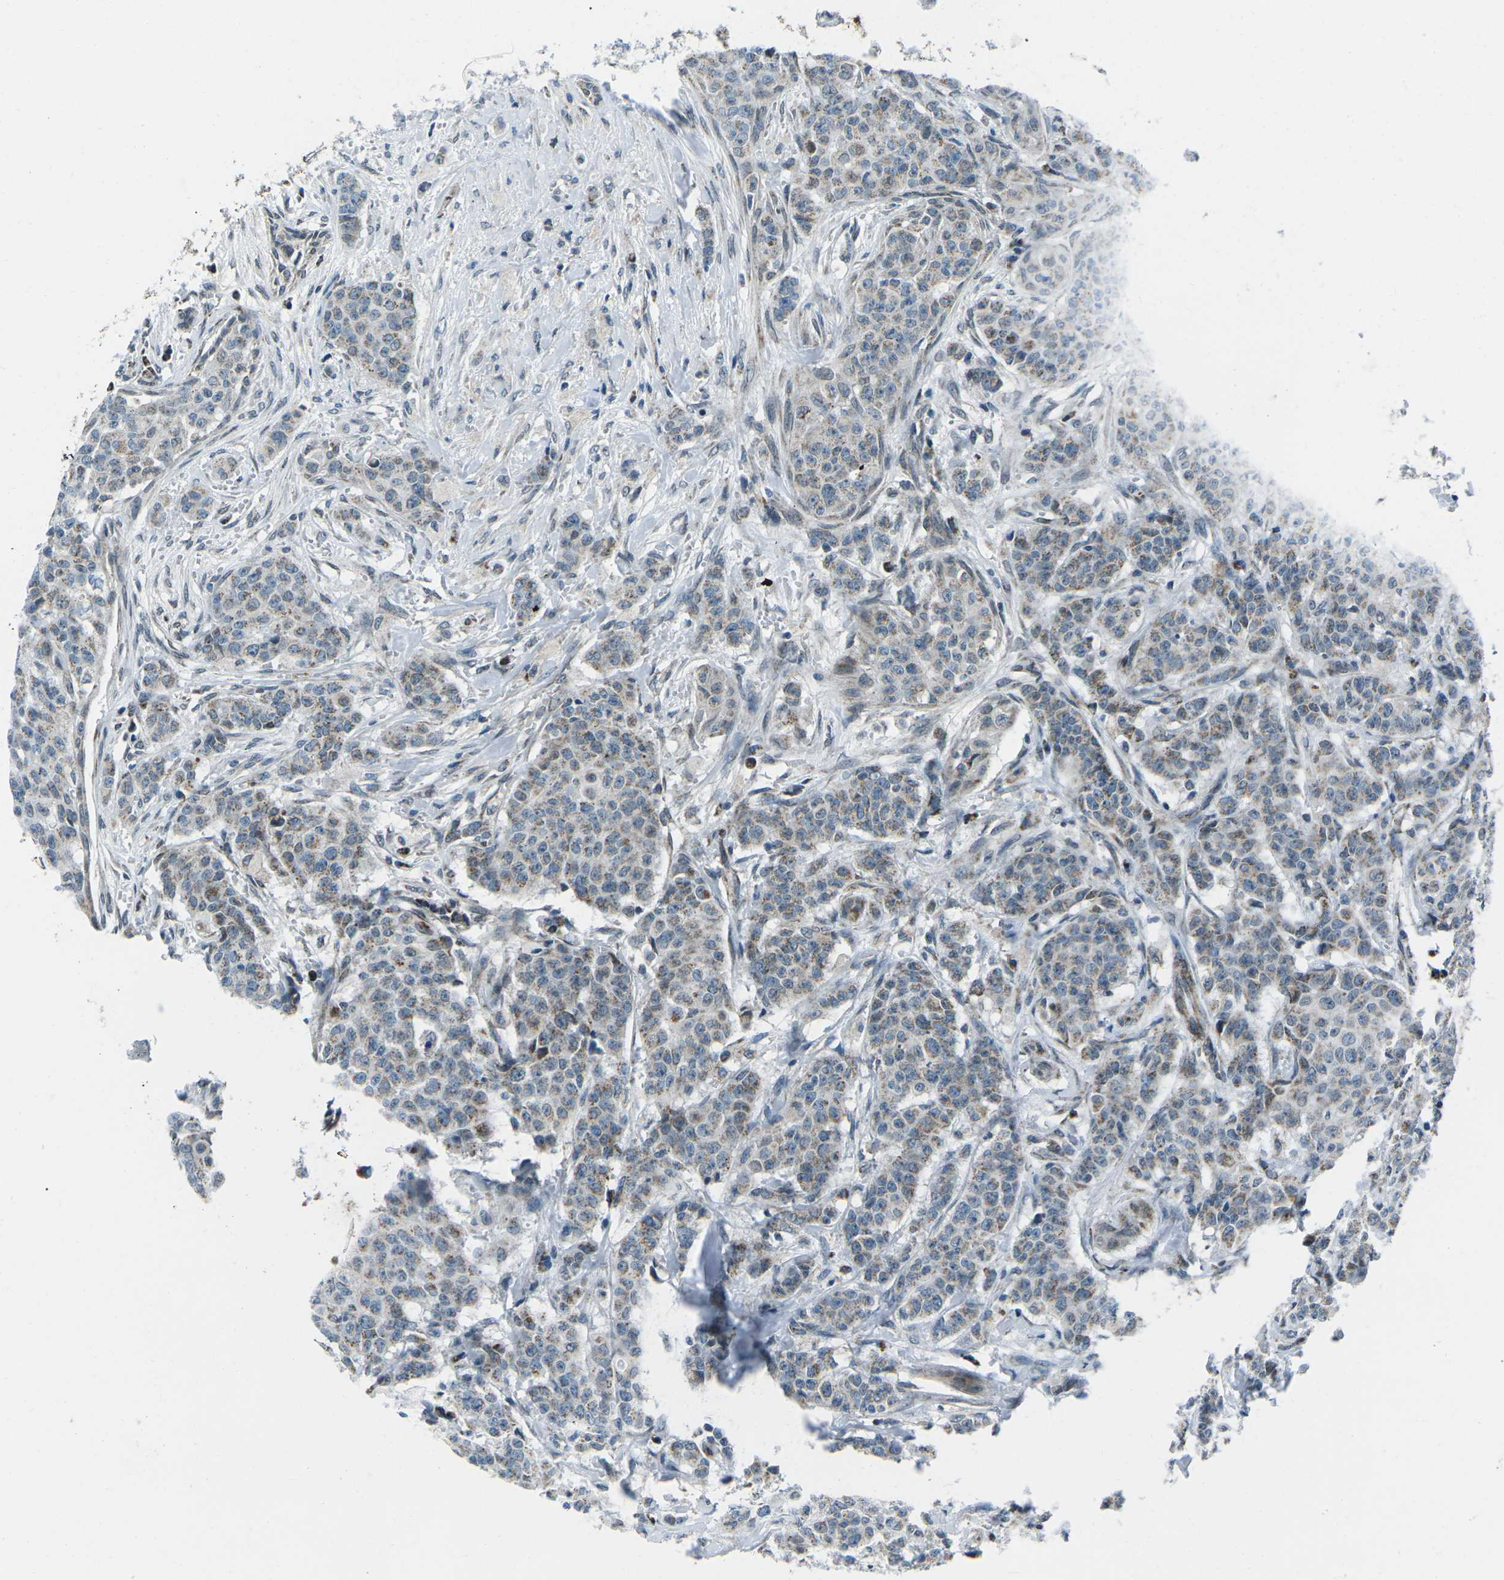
{"staining": {"intensity": "weak", "quantity": ">75%", "location": "cytoplasmic/membranous"}, "tissue": "breast cancer", "cell_type": "Tumor cells", "image_type": "cancer", "snomed": [{"axis": "morphology", "description": "Normal tissue, NOS"}, {"axis": "morphology", "description": "Duct carcinoma"}, {"axis": "topography", "description": "Breast"}], "caption": "Breast cancer (invasive ductal carcinoma) was stained to show a protein in brown. There is low levels of weak cytoplasmic/membranous staining in approximately >75% of tumor cells. (DAB IHC, brown staining for protein, blue staining for nuclei).", "gene": "RFESD", "patient": {"sex": "female", "age": 40}}